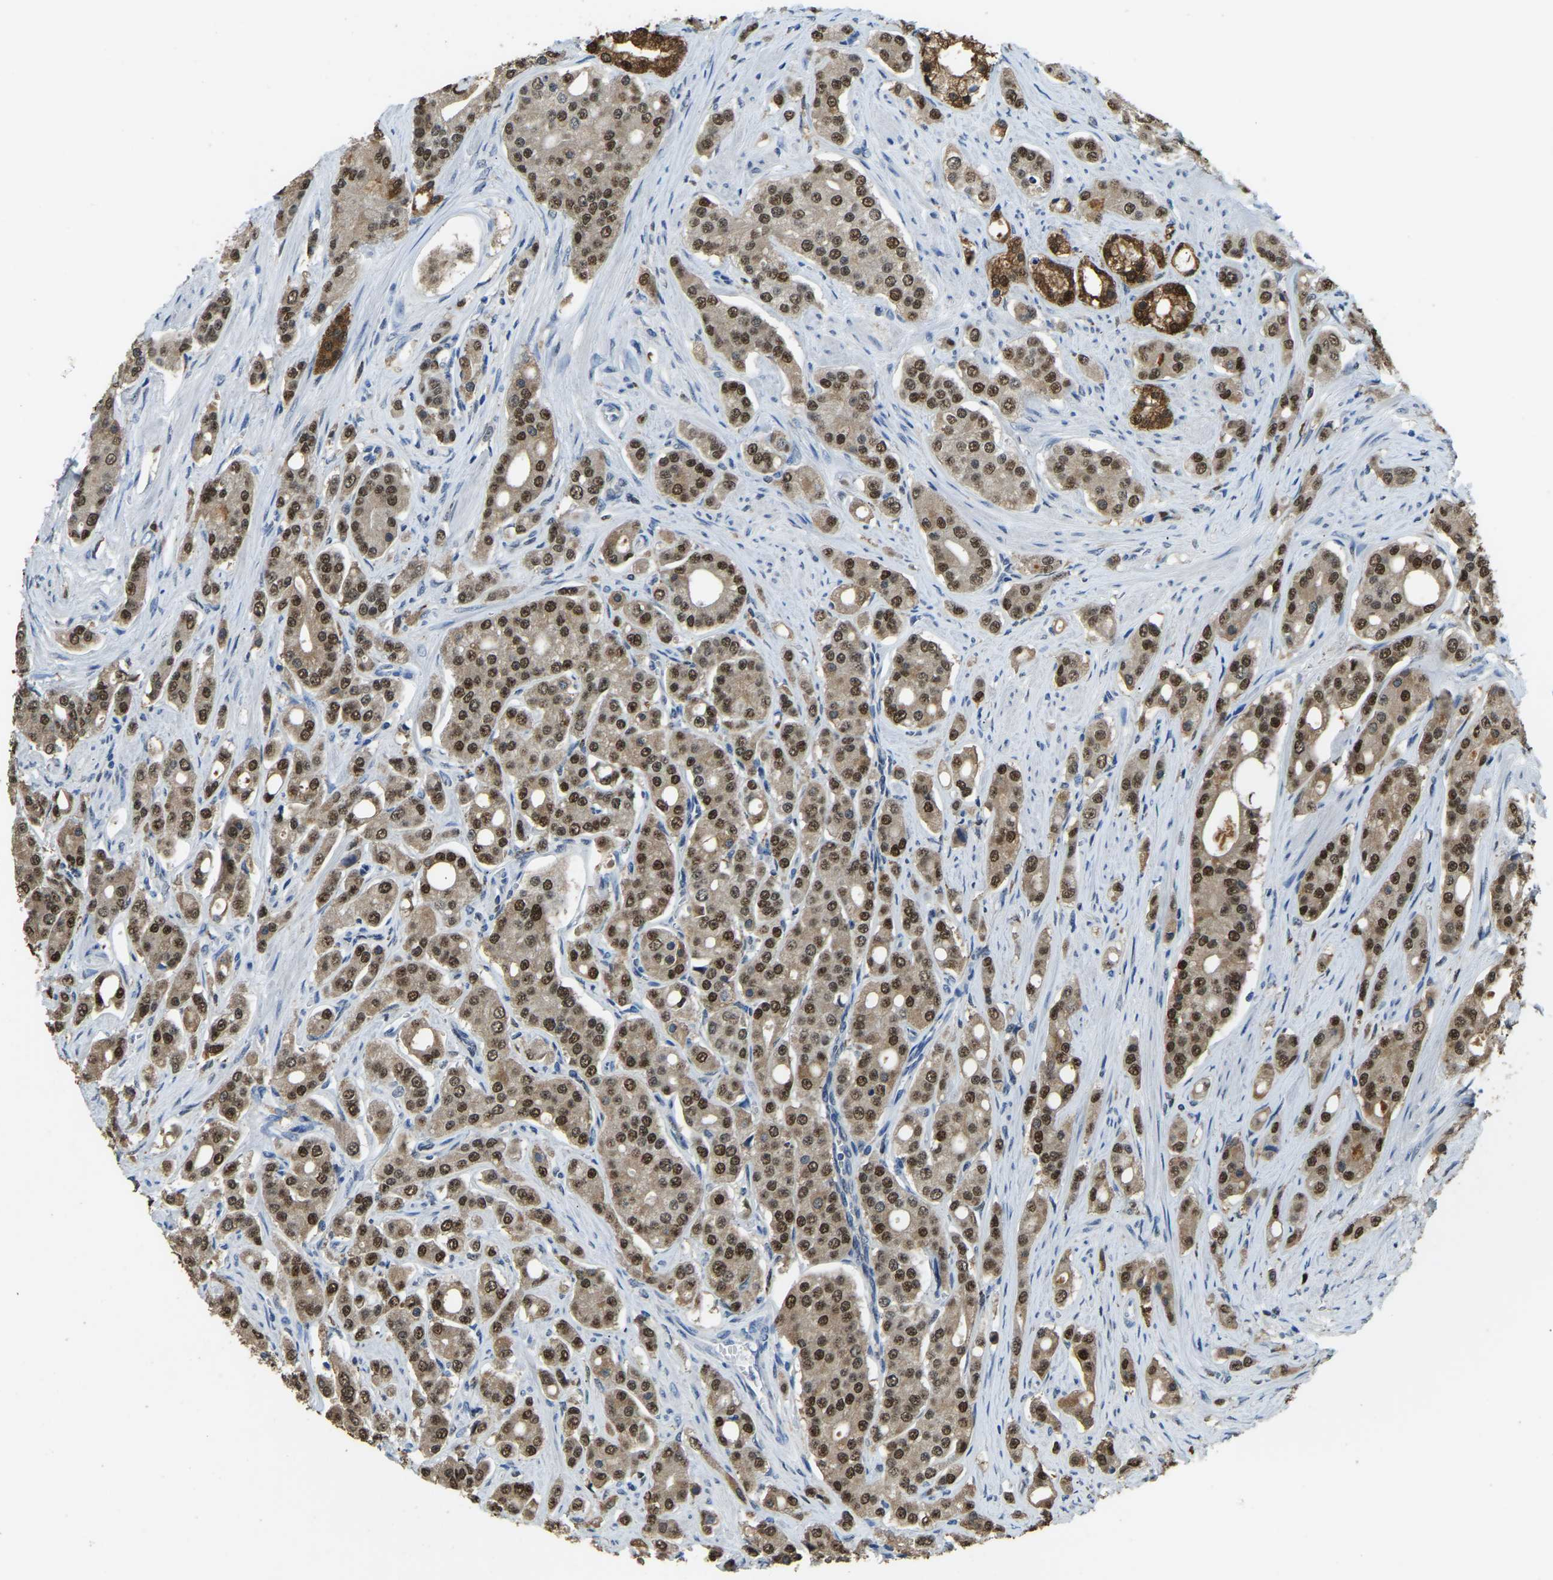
{"staining": {"intensity": "strong", "quantity": ">75%", "location": "cytoplasmic/membranous,nuclear"}, "tissue": "prostate cancer", "cell_type": "Tumor cells", "image_type": "cancer", "snomed": [{"axis": "morphology", "description": "Adenocarcinoma, High grade"}, {"axis": "topography", "description": "Prostate"}], "caption": "Immunohistochemistry histopathology image of neoplastic tissue: human prostate cancer (adenocarcinoma (high-grade)) stained using IHC exhibits high levels of strong protein expression localized specifically in the cytoplasmic/membranous and nuclear of tumor cells, appearing as a cytoplasmic/membranous and nuclear brown color.", "gene": "NANS", "patient": {"sex": "male", "age": 71}}